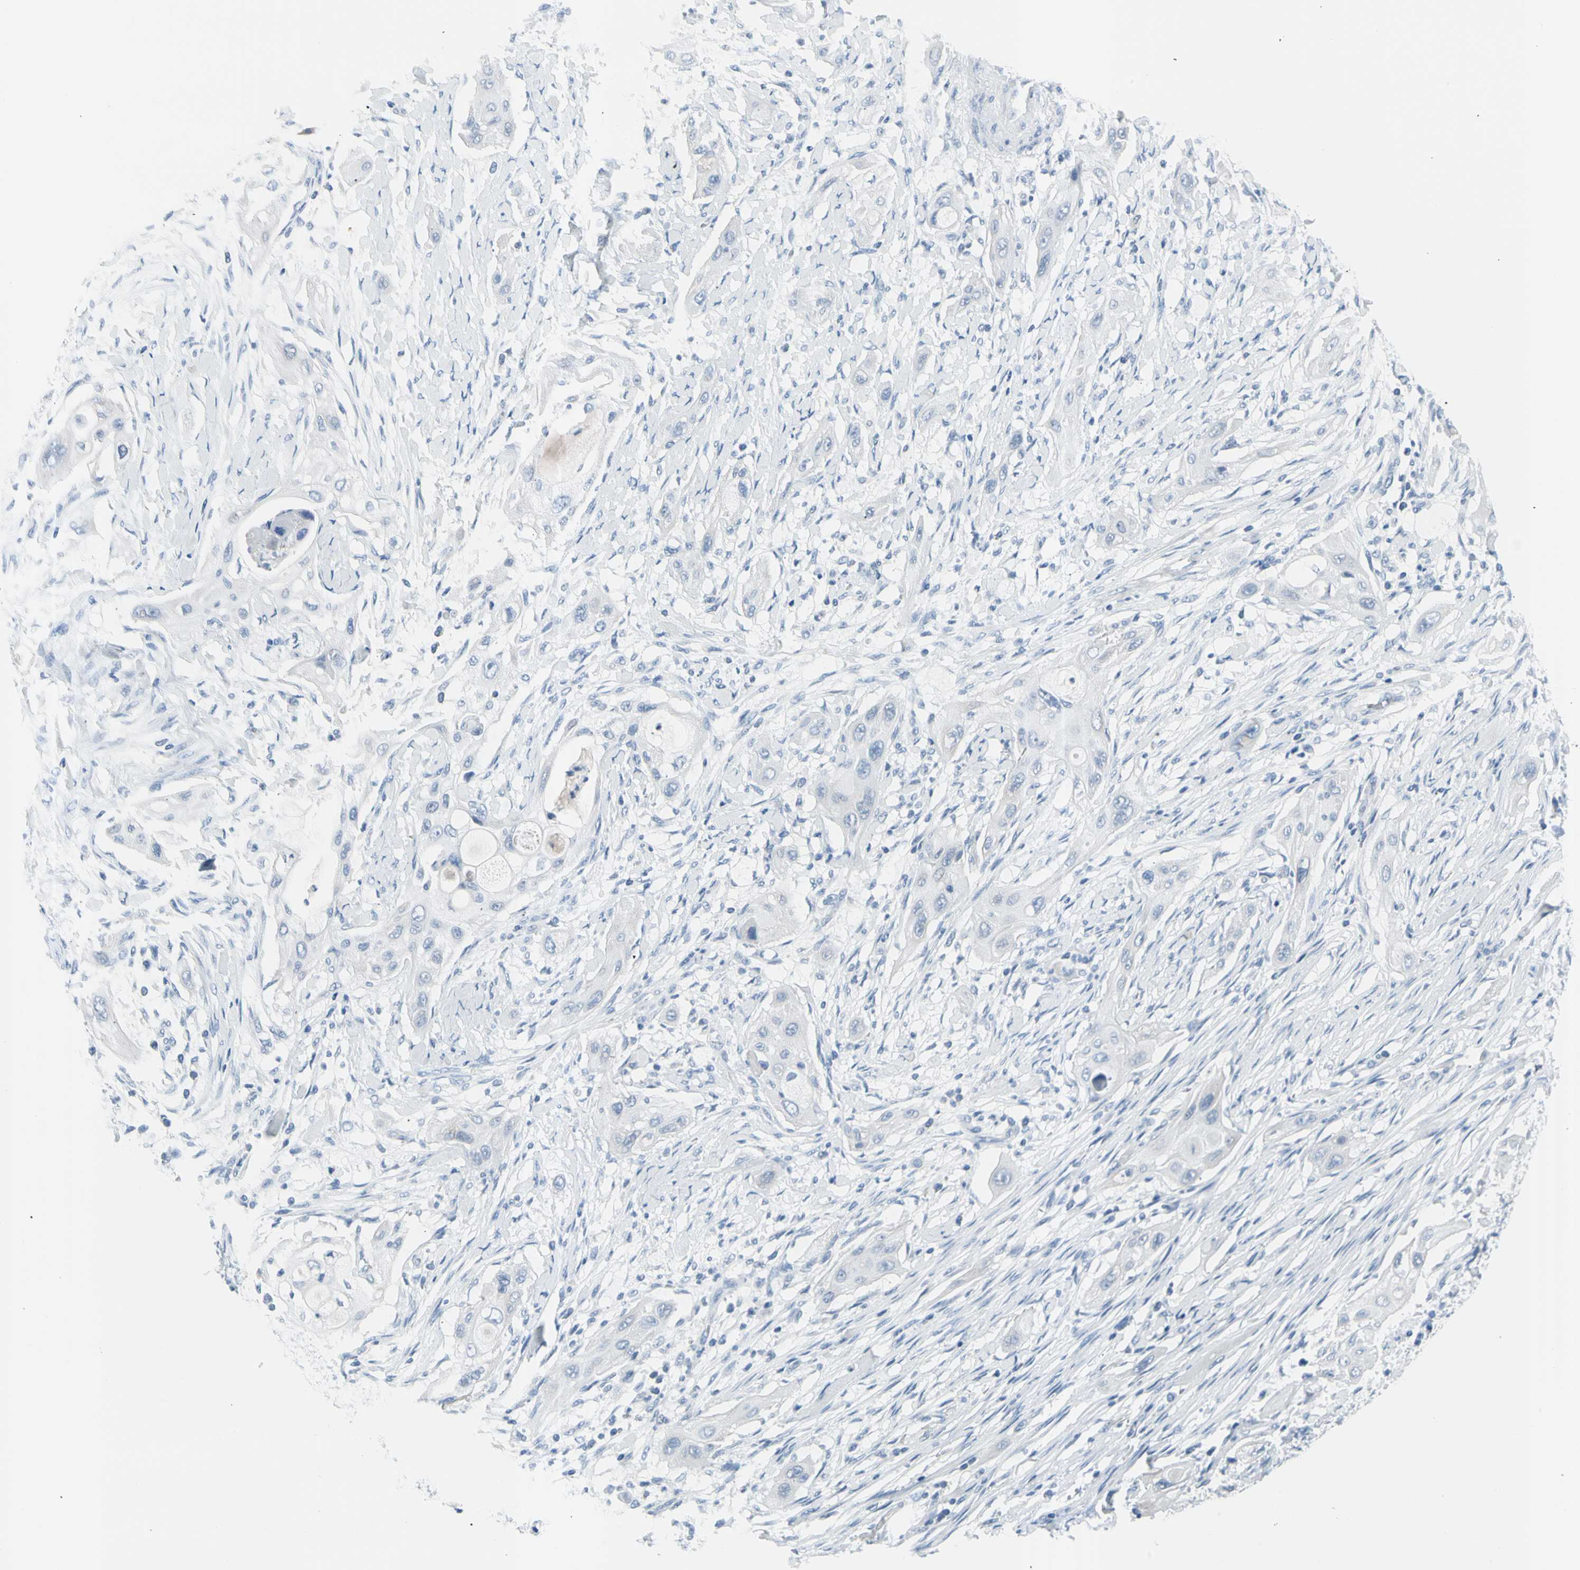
{"staining": {"intensity": "negative", "quantity": "none", "location": "none"}, "tissue": "lung cancer", "cell_type": "Tumor cells", "image_type": "cancer", "snomed": [{"axis": "morphology", "description": "Squamous cell carcinoma, NOS"}, {"axis": "topography", "description": "Lung"}], "caption": "Immunohistochemistry (IHC) histopathology image of human lung cancer stained for a protein (brown), which displays no staining in tumor cells.", "gene": "TPO", "patient": {"sex": "female", "age": 47}}